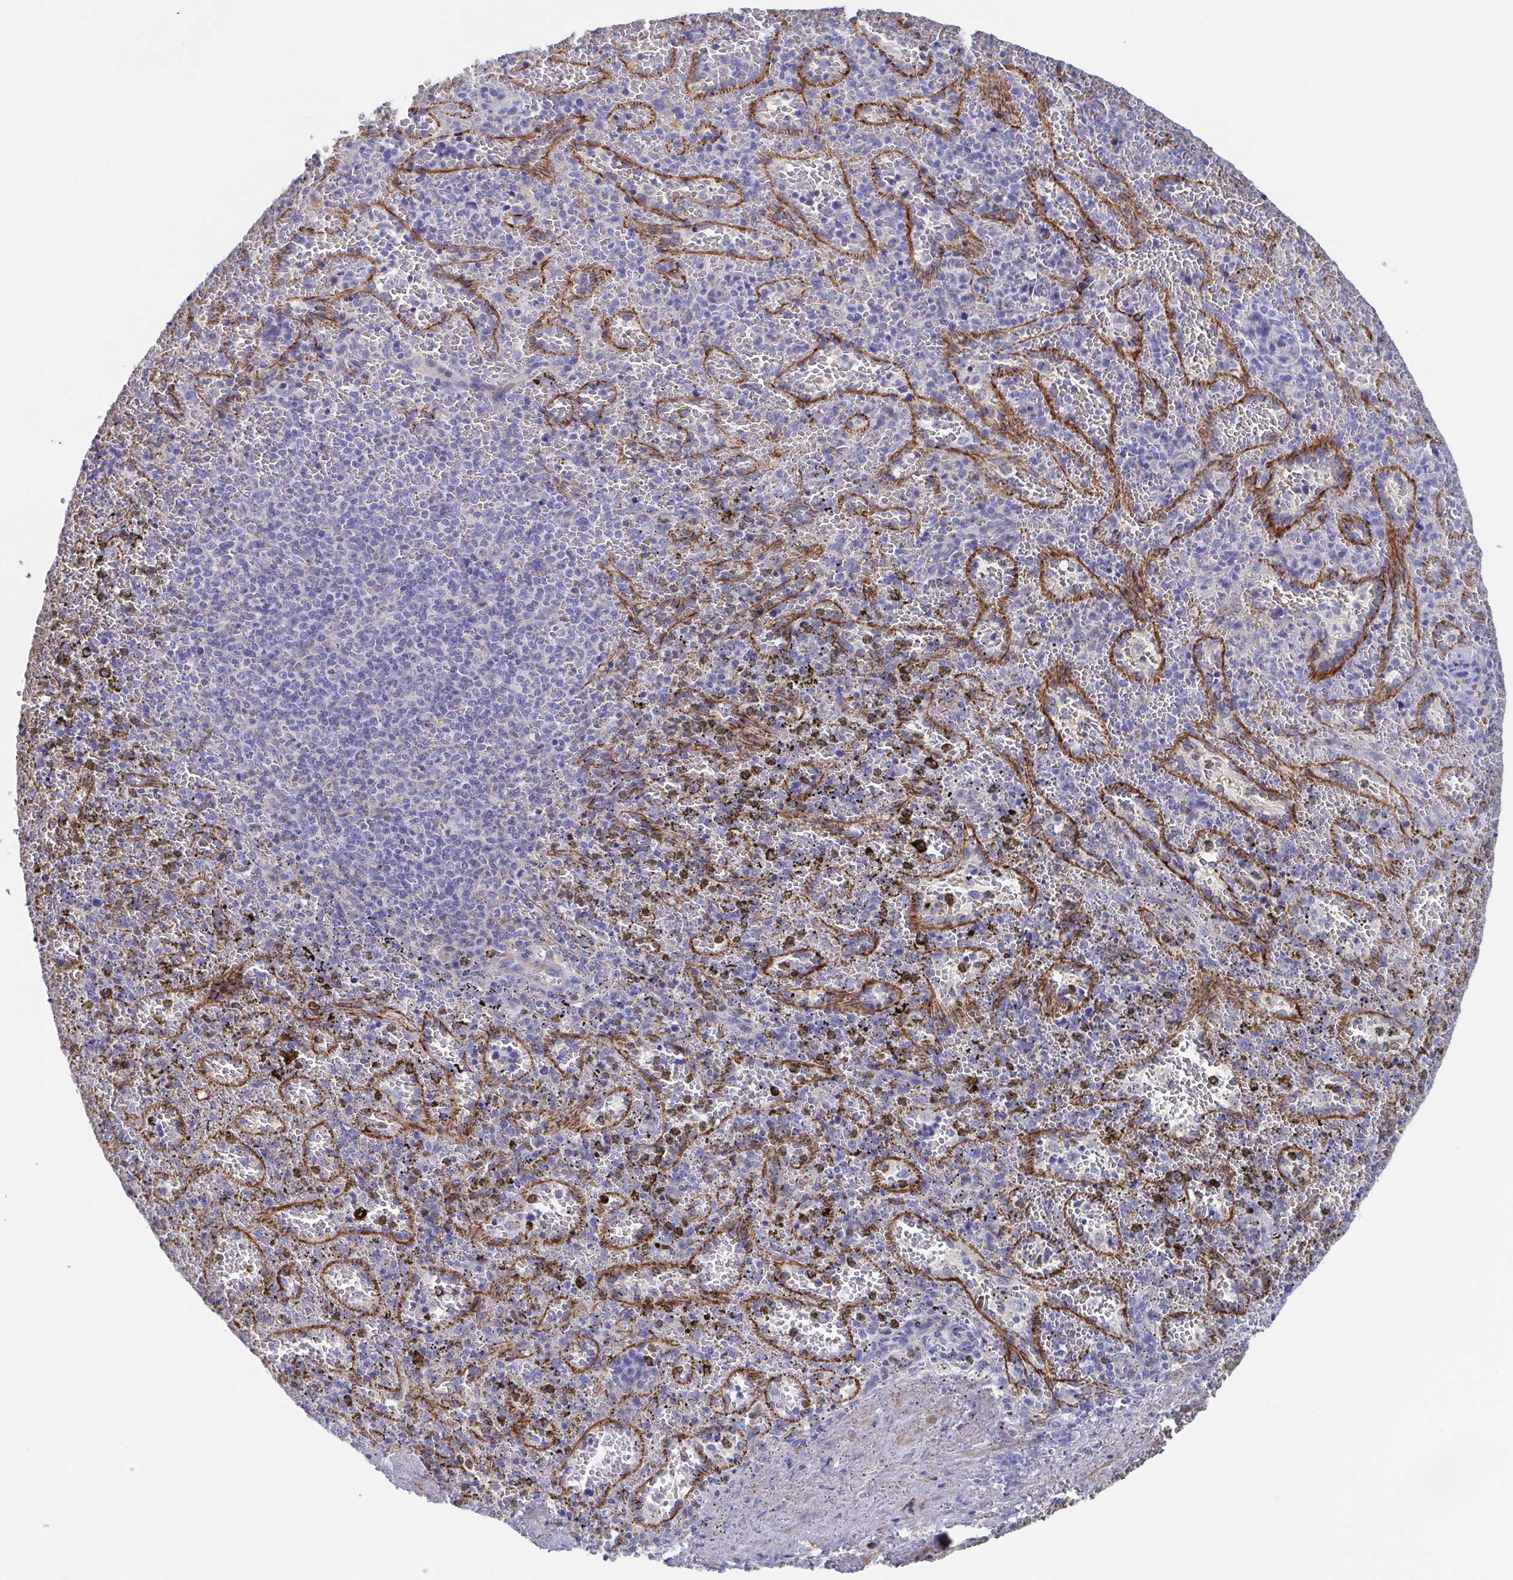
{"staining": {"intensity": "negative", "quantity": "none", "location": "none"}, "tissue": "spleen", "cell_type": "Cells in red pulp", "image_type": "normal", "snomed": [{"axis": "morphology", "description": "Normal tissue, NOS"}, {"axis": "topography", "description": "Spleen"}], "caption": "Spleen stained for a protein using immunohistochemistry (IHC) reveals no positivity cells in red pulp.", "gene": "CDH2", "patient": {"sex": "female", "age": 50}}